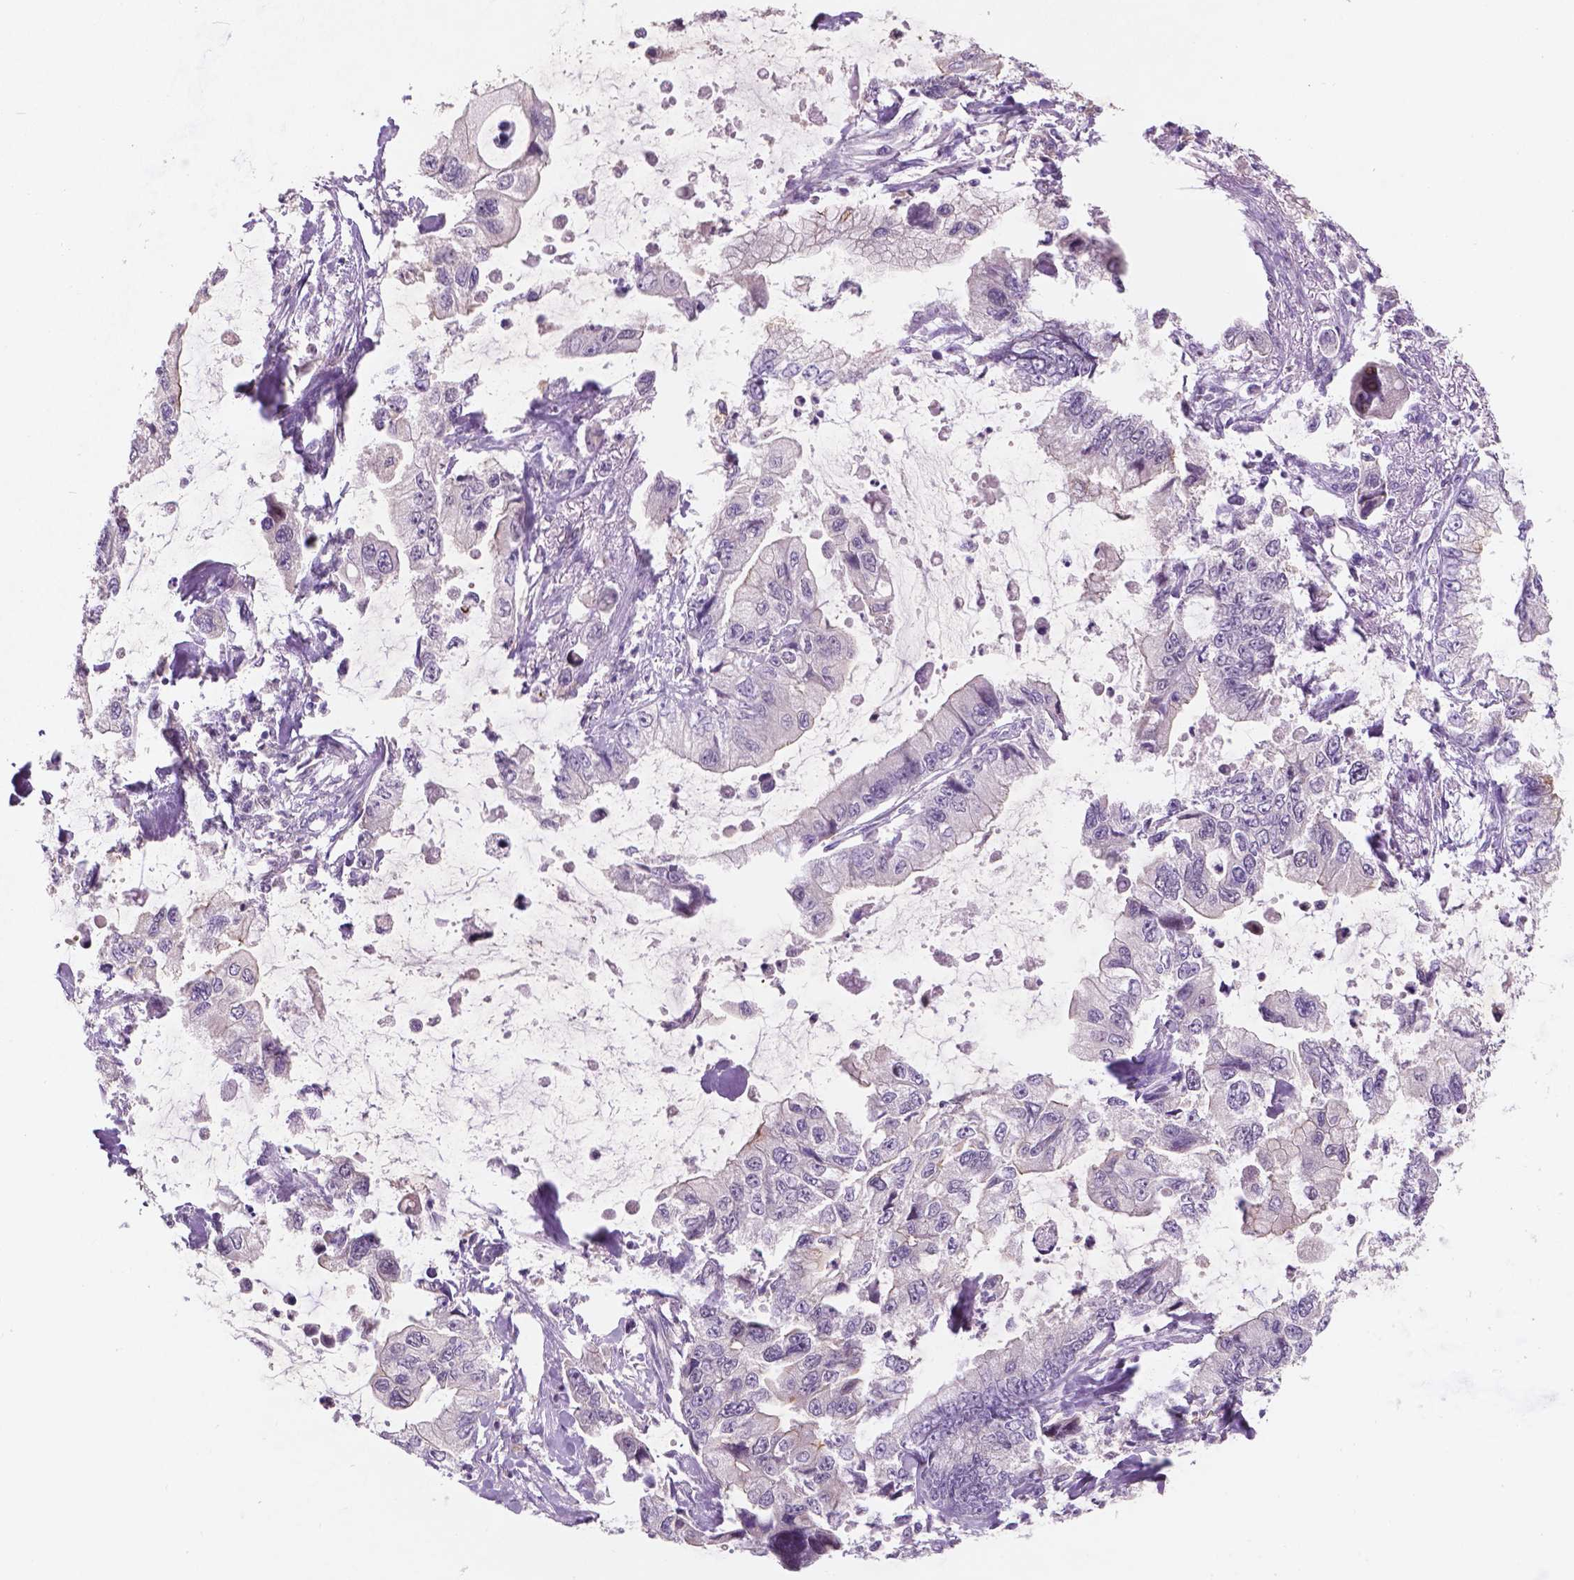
{"staining": {"intensity": "negative", "quantity": "none", "location": "none"}, "tissue": "stomach cancer", "cell_type": "Tumor cells", "image_type": "cancer", "snomed": [{"axis": "morphology", "description": "Adenocarcinoma, NOS"}, {"axis": "topography", "description": "Pancreas"}, {"axis": "topography", "description": "Stomach, upper"}, {"axis": "topography", "description": "Stomach"}], "caption": "IHC image of neoplastic tissue: human adenocarcinoma (stomach) stained with DAB shows no significant protein positivity in tumor cells.", "gene": "GXYLT2", "patient": {"sex": "male", "age": 77}}